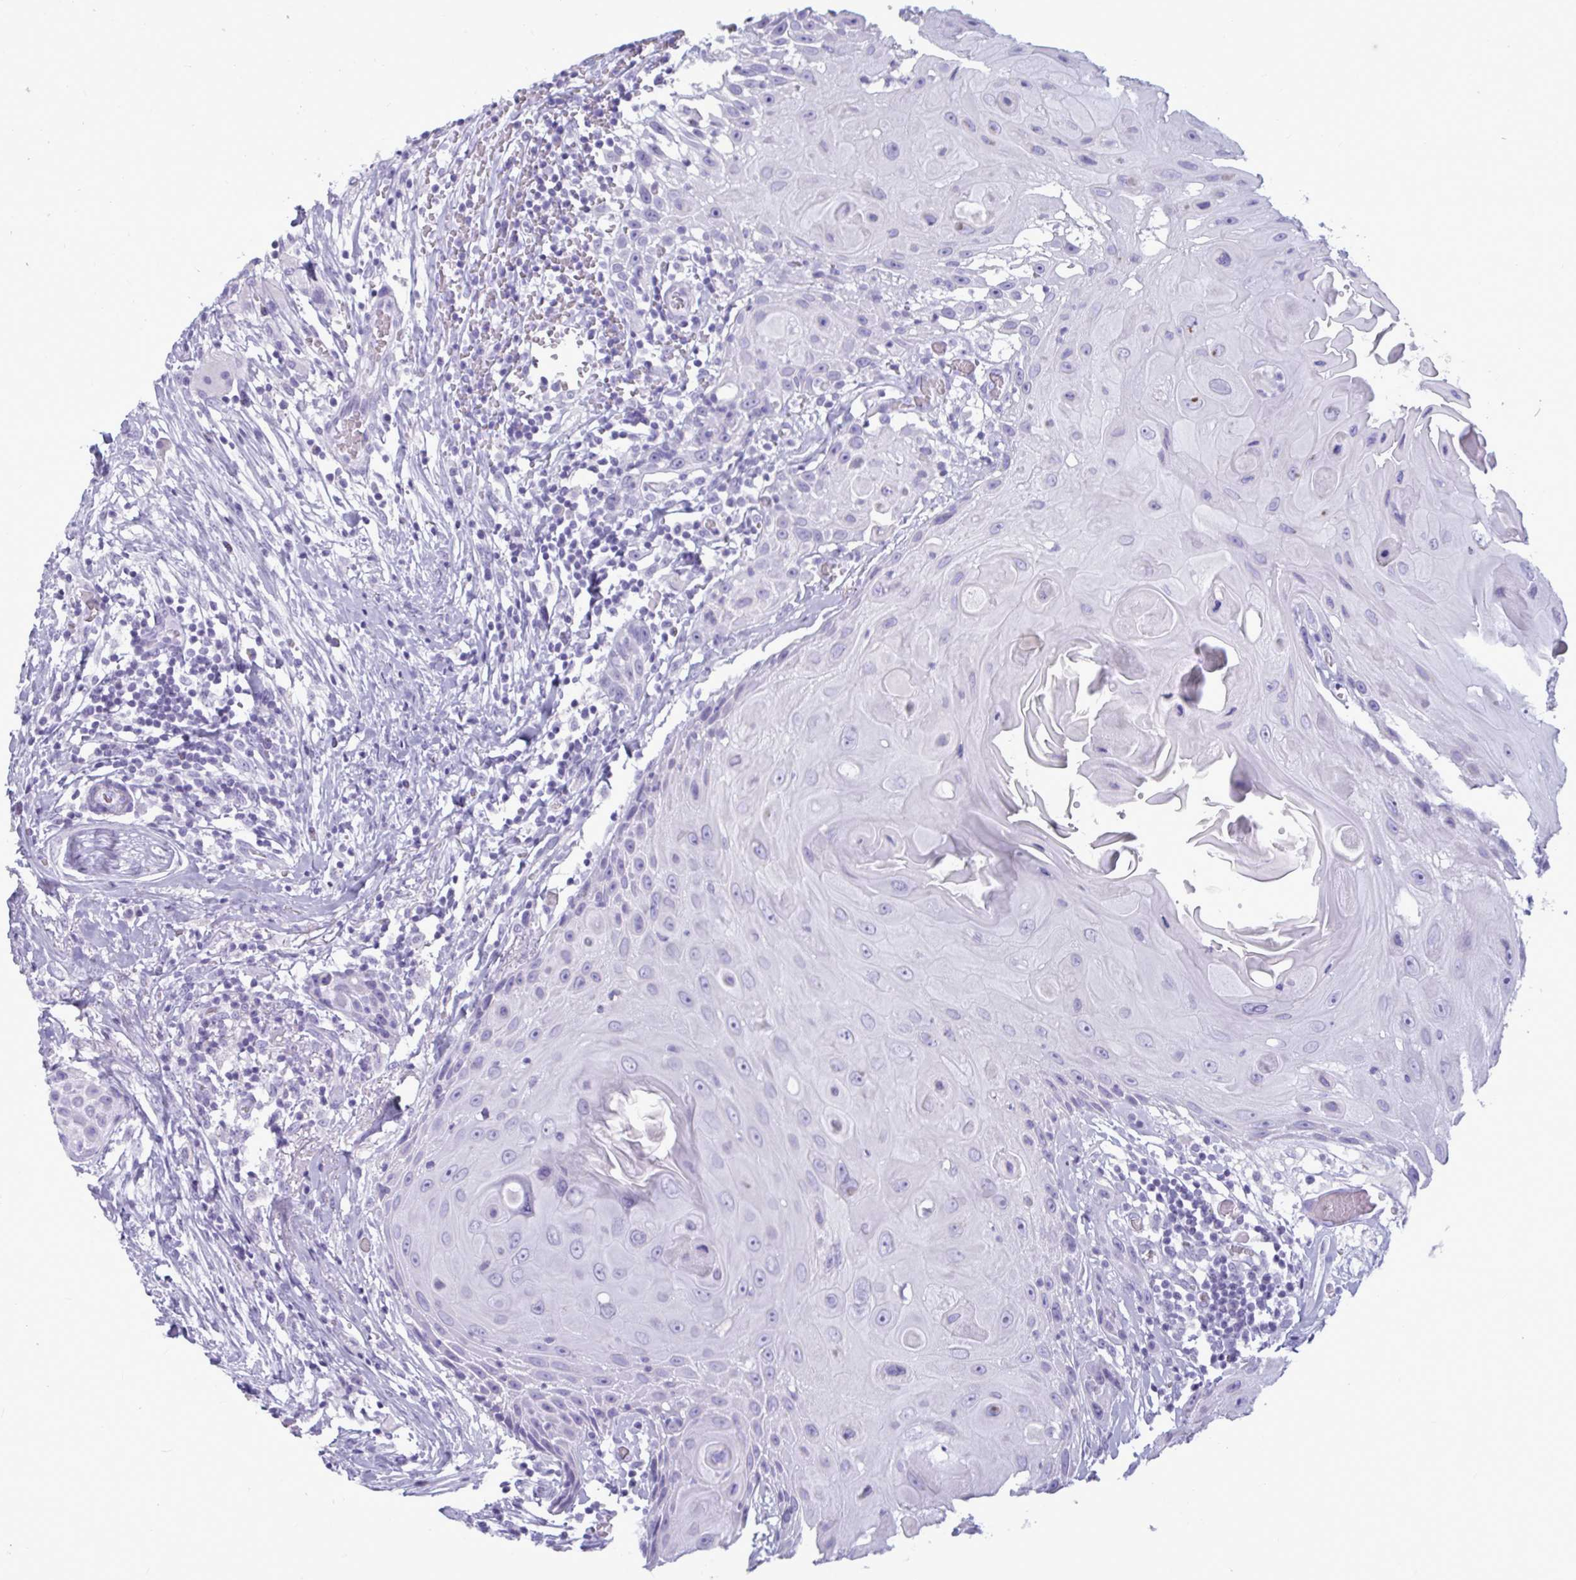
{"staining": {"intensity": "negative", "quantity": "none", "location": "none"}, "tissue": "head and neck cancer", "cell_type": "Tumor cells", "image_type": "cancer", "snomed": [{"axis": "morphology", "description": "Squamous cell carcinoma, NOS"}, {"axis": "topography", "description": "Oral tissue"}, {"axis": "topography", "description": "Head-Neck"}], "caption": "Human squamous cell carcinoma (head and neck) stained for a protein using IHC displays no staining in tumor cells.", "gene": "BBS10", "patient": {"sex": "male", "age": 49}}